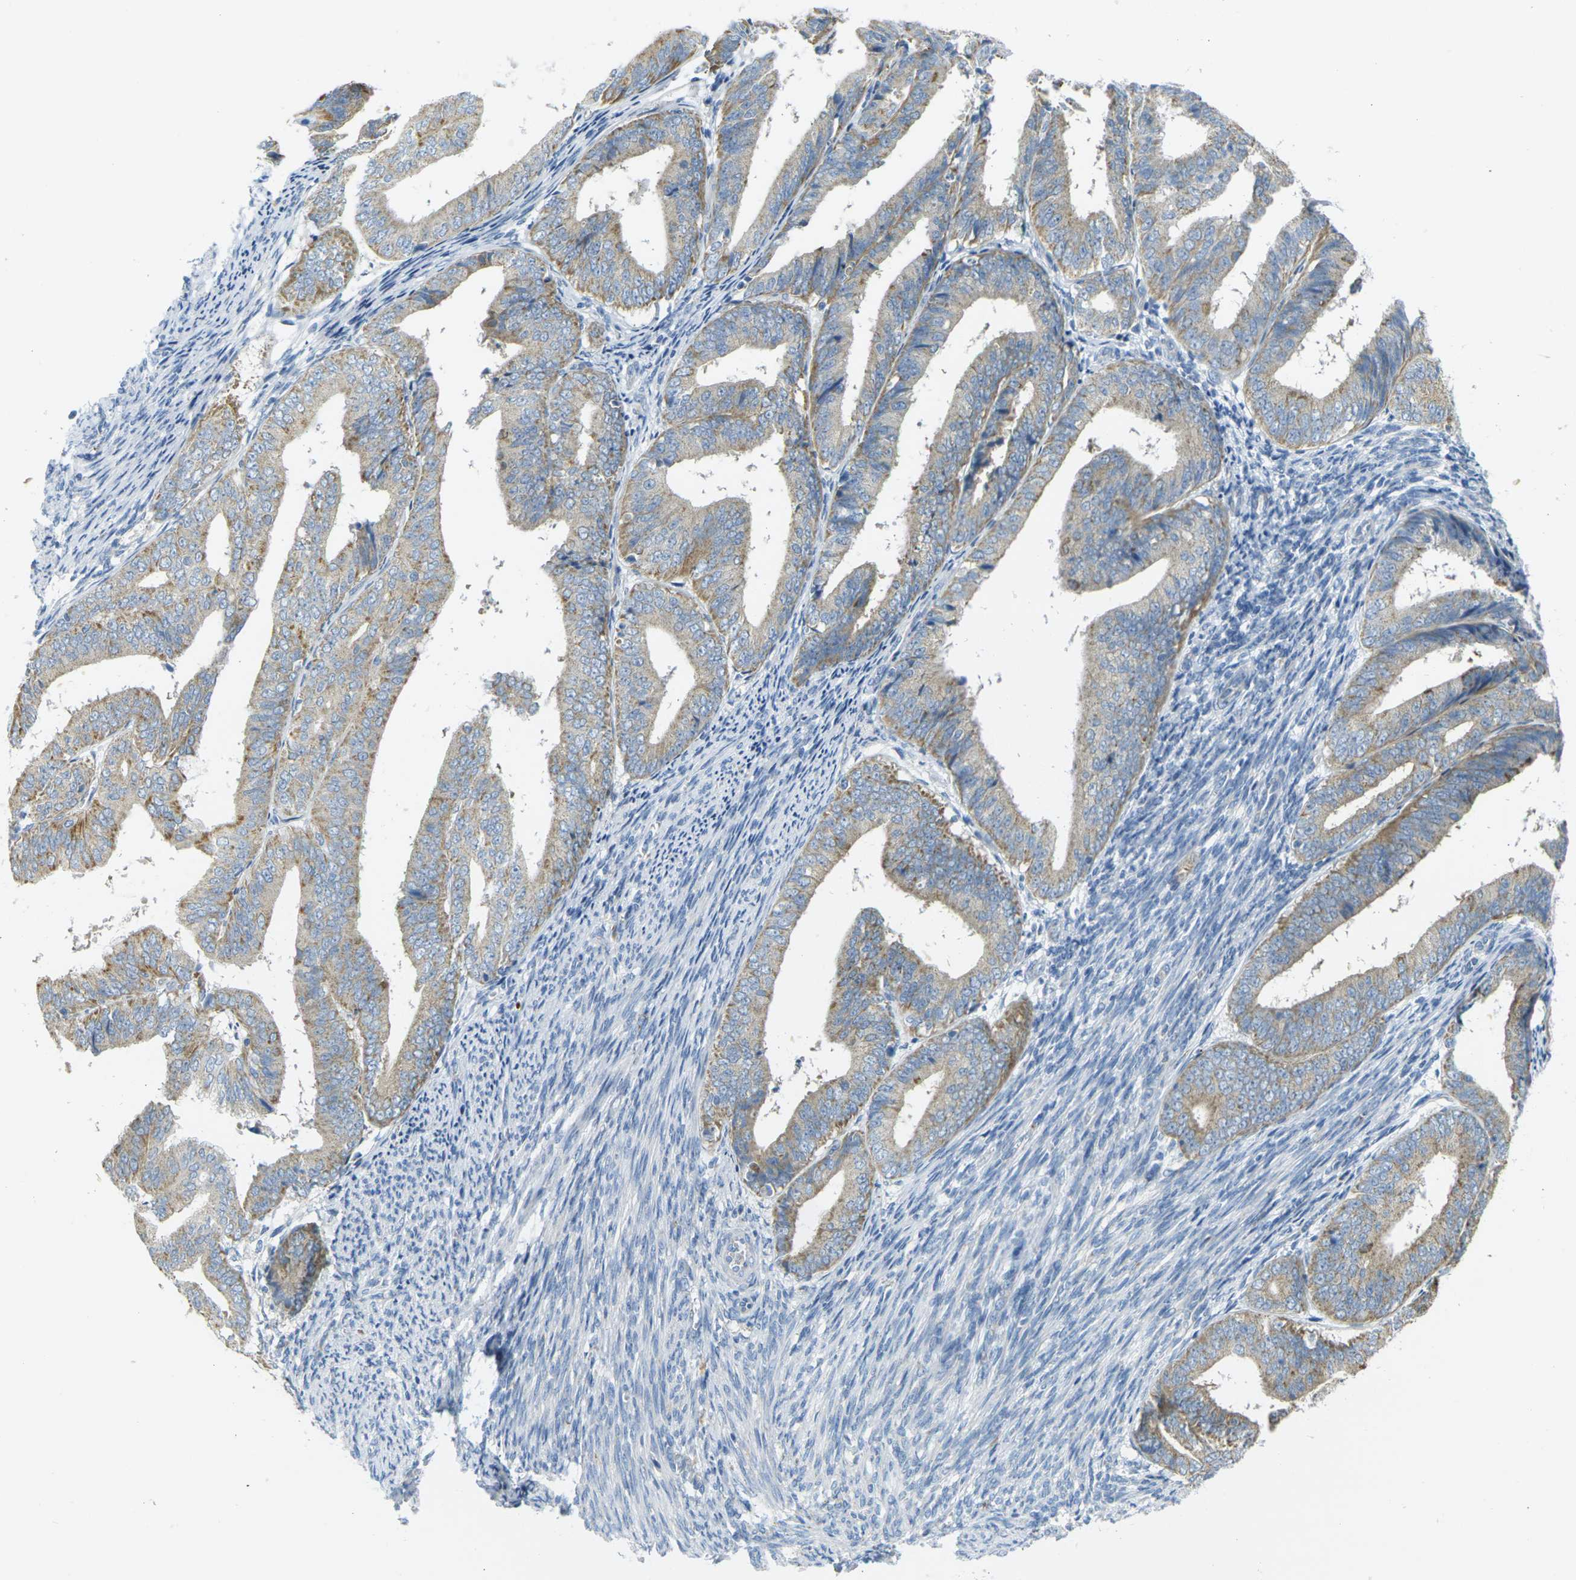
{"staining": {"intensity": "weak", "quantity": ">75%", "location": "cytoplasmic/membranous"}, "tissue": "endometrial cancer", "cell_type": "Tumor cells", "image_type": "cancer", "snomed": [{"axis": "morphology", "description": "Adenocarcinoma, NOS"}, {"axis": "topography", "description": "Endometrium"}], "caption": "Endometrial cancer tissue displays weak cytoplasmic/membranous positivity in approximately >75% of tumor cells", "gene": "PARD6B", "patient": {"sex": "female", "age": 63}}